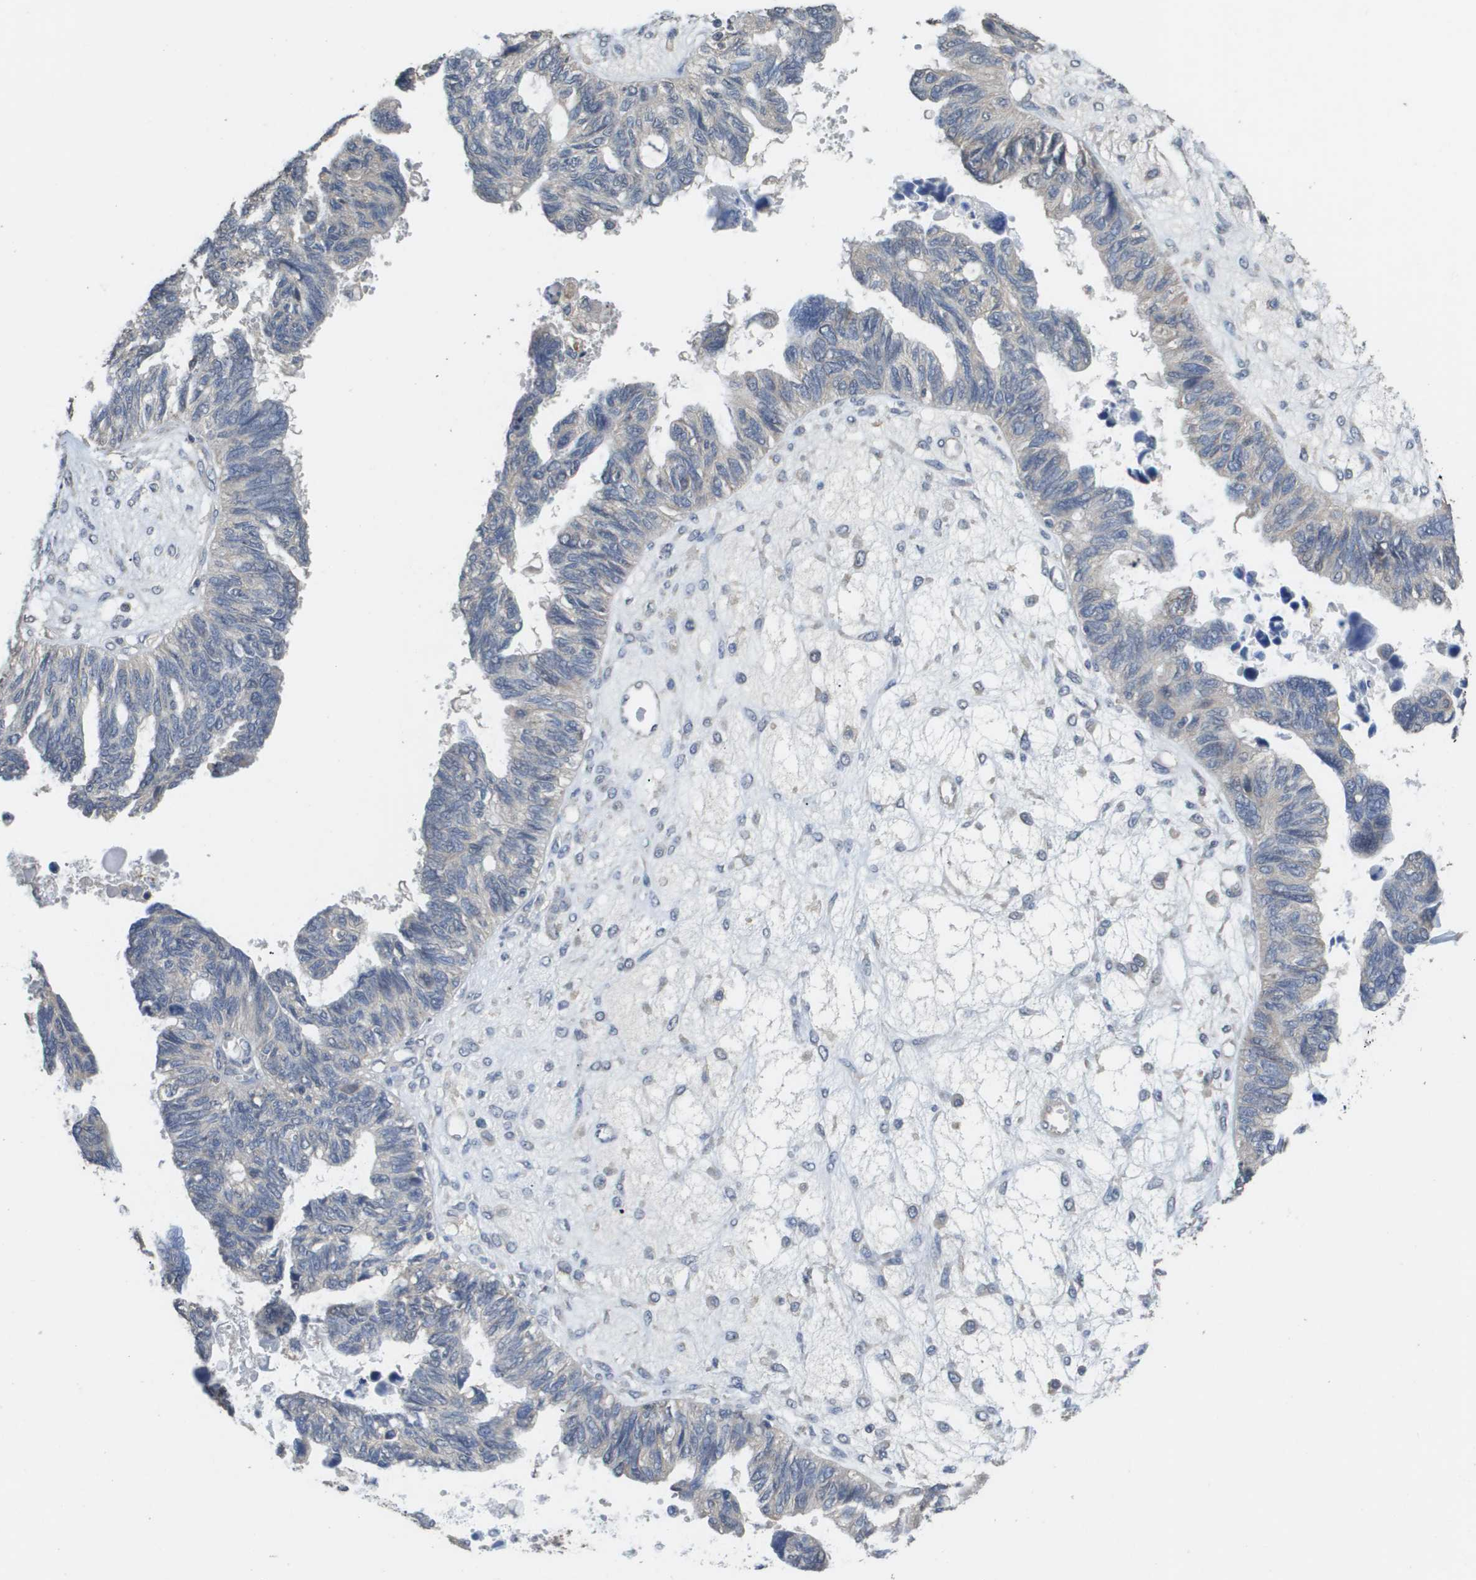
{"staining": {"intensity": "negative", "quantity": "none", "location": "none"}, "tissue": "ovarian cancer", "cell_type": "Tumor cells", "image_type": "cancer", "snomed": [{"axis": "morphology", "description": "Cystadenocarcinoma, serous, NOS"}, {"axis": "topography", "description": "Ovary"}], "caption": "Tumor cells are negative for brown protein staining in serous cystadenocarcinoma (ovarian). The staining was performed using DAB (3,3'-diaminobenzidine) to visualize the protein expression in brown, while the nuclei were stained in blue with hematoxylin (Magnification: 20x).", "gene": "RAB27B", "patient": {"sex": "female", "age": 79}}